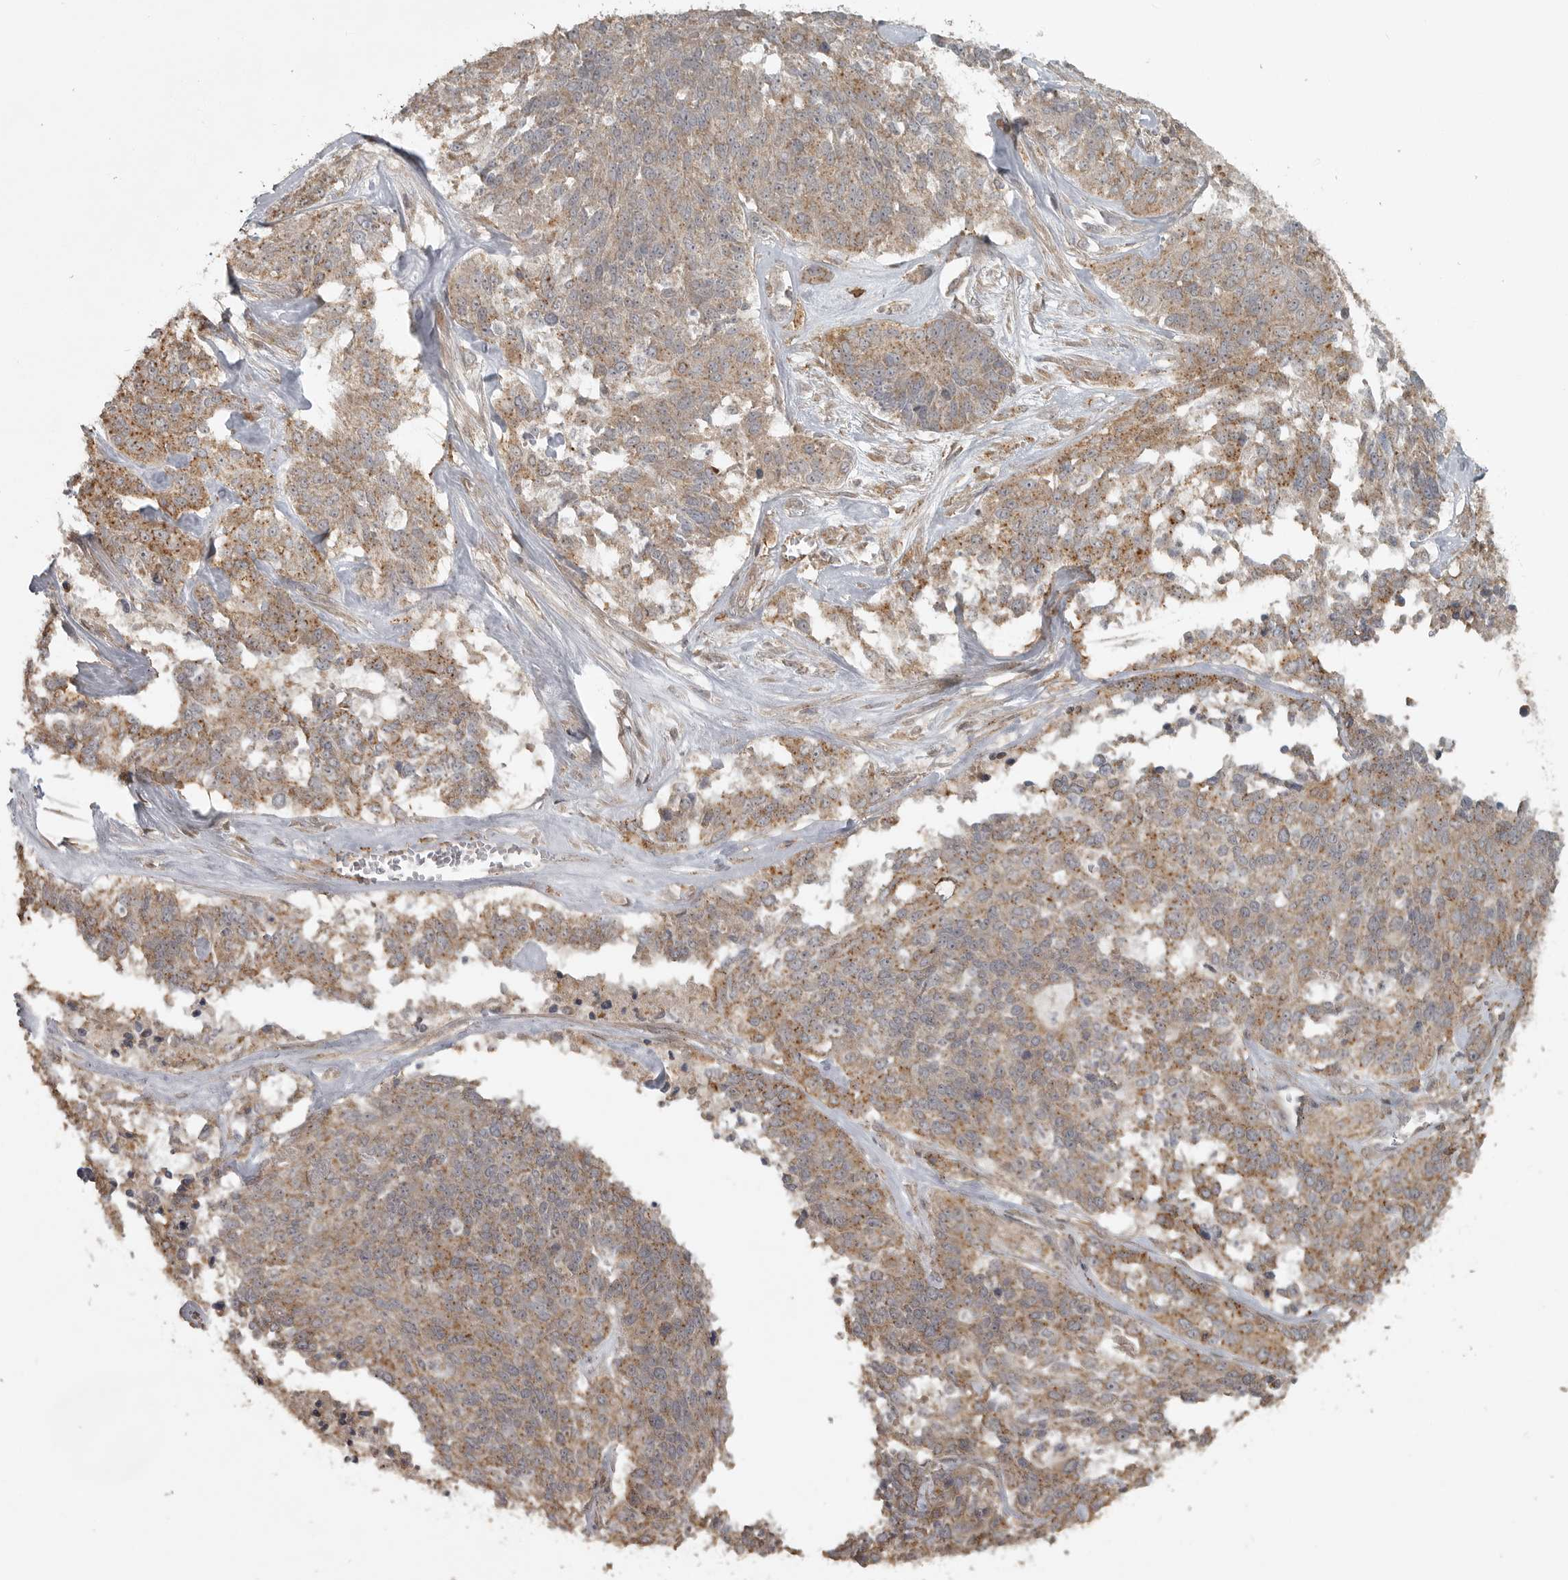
{"staining": {"intensity": "moderate", "quantity": ">75%", "location": "cytoplasmic/membranous"}, "tissue": "ovarian cancer", "cell_type": "Tumor cells", "image_type": "cancer", "snomed": [{"axis": "morphology", "description": "Cystadenocarcinoma, serous, NOS"}, {"axis": "topography", "description": "Ovary"}], "caption": "Moderate cytoplasmic/membranous protein expression is appreciated in about >75% of tumor cells in ovarian cancer.", "gene": "LLGL1", "patient": {"sex": "female", "age": 44}}